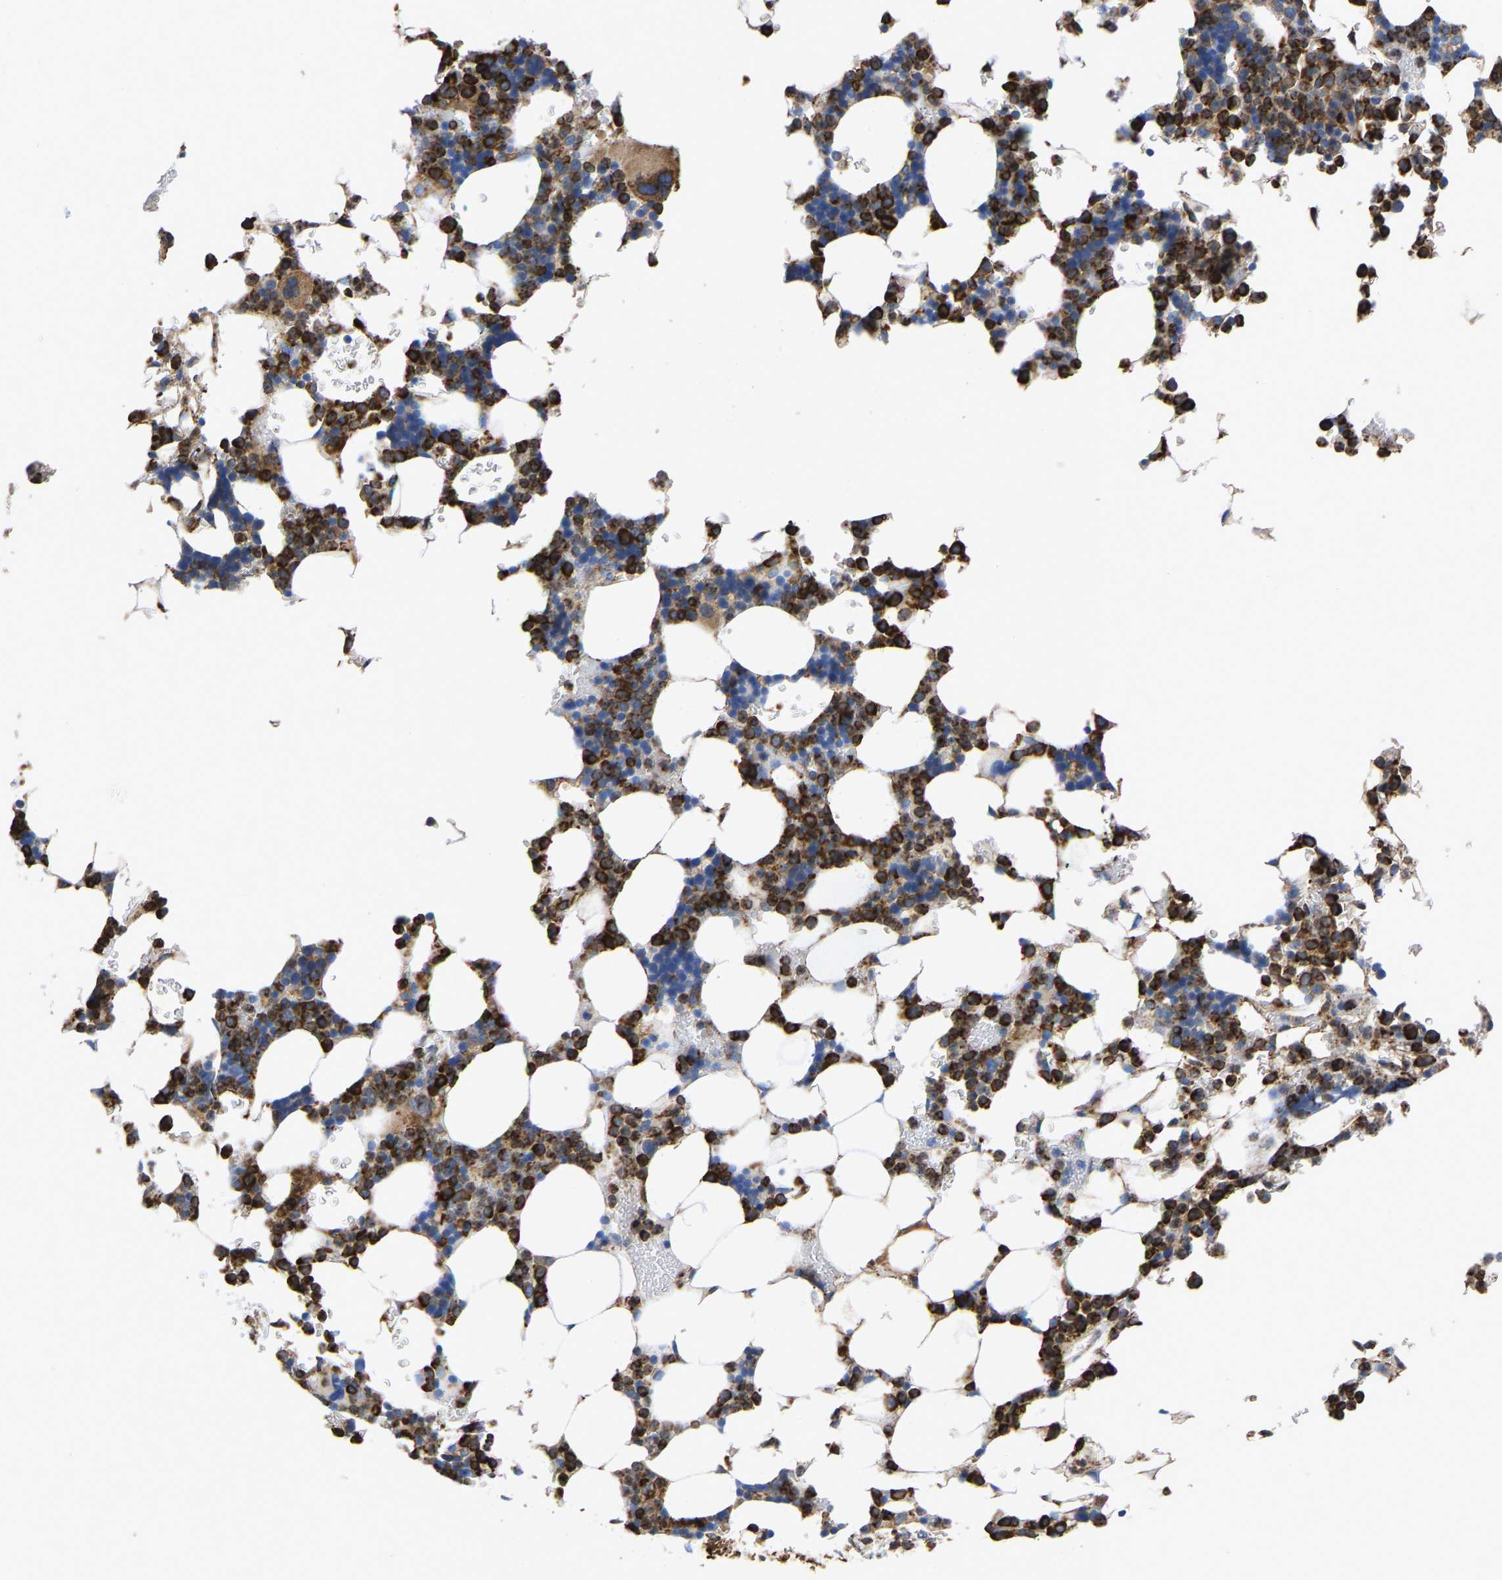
{"staining": {"intensity": "strong", "quantity": "25%-75%", "location": "cytoplasmic/membranous"}, "tissue": "bone marrow", "cell_type": "Hematopoietic cells", "image_type": "normal", "snomed": [{"axis": "morphology", "description": "Normal tissue, NOS"}, {"axis": "topography", "description": "Bone marrow"}], "caption": "Unremarkable bone marrow reveals strong cytoplasmic/membranous staining in approximately 25%-75% of hematopoietic cells (DAB IHC with brightfield microscopy, high magnification)..", "gene": "P4HB", "patient": {"sex": "female", "age": 81}}